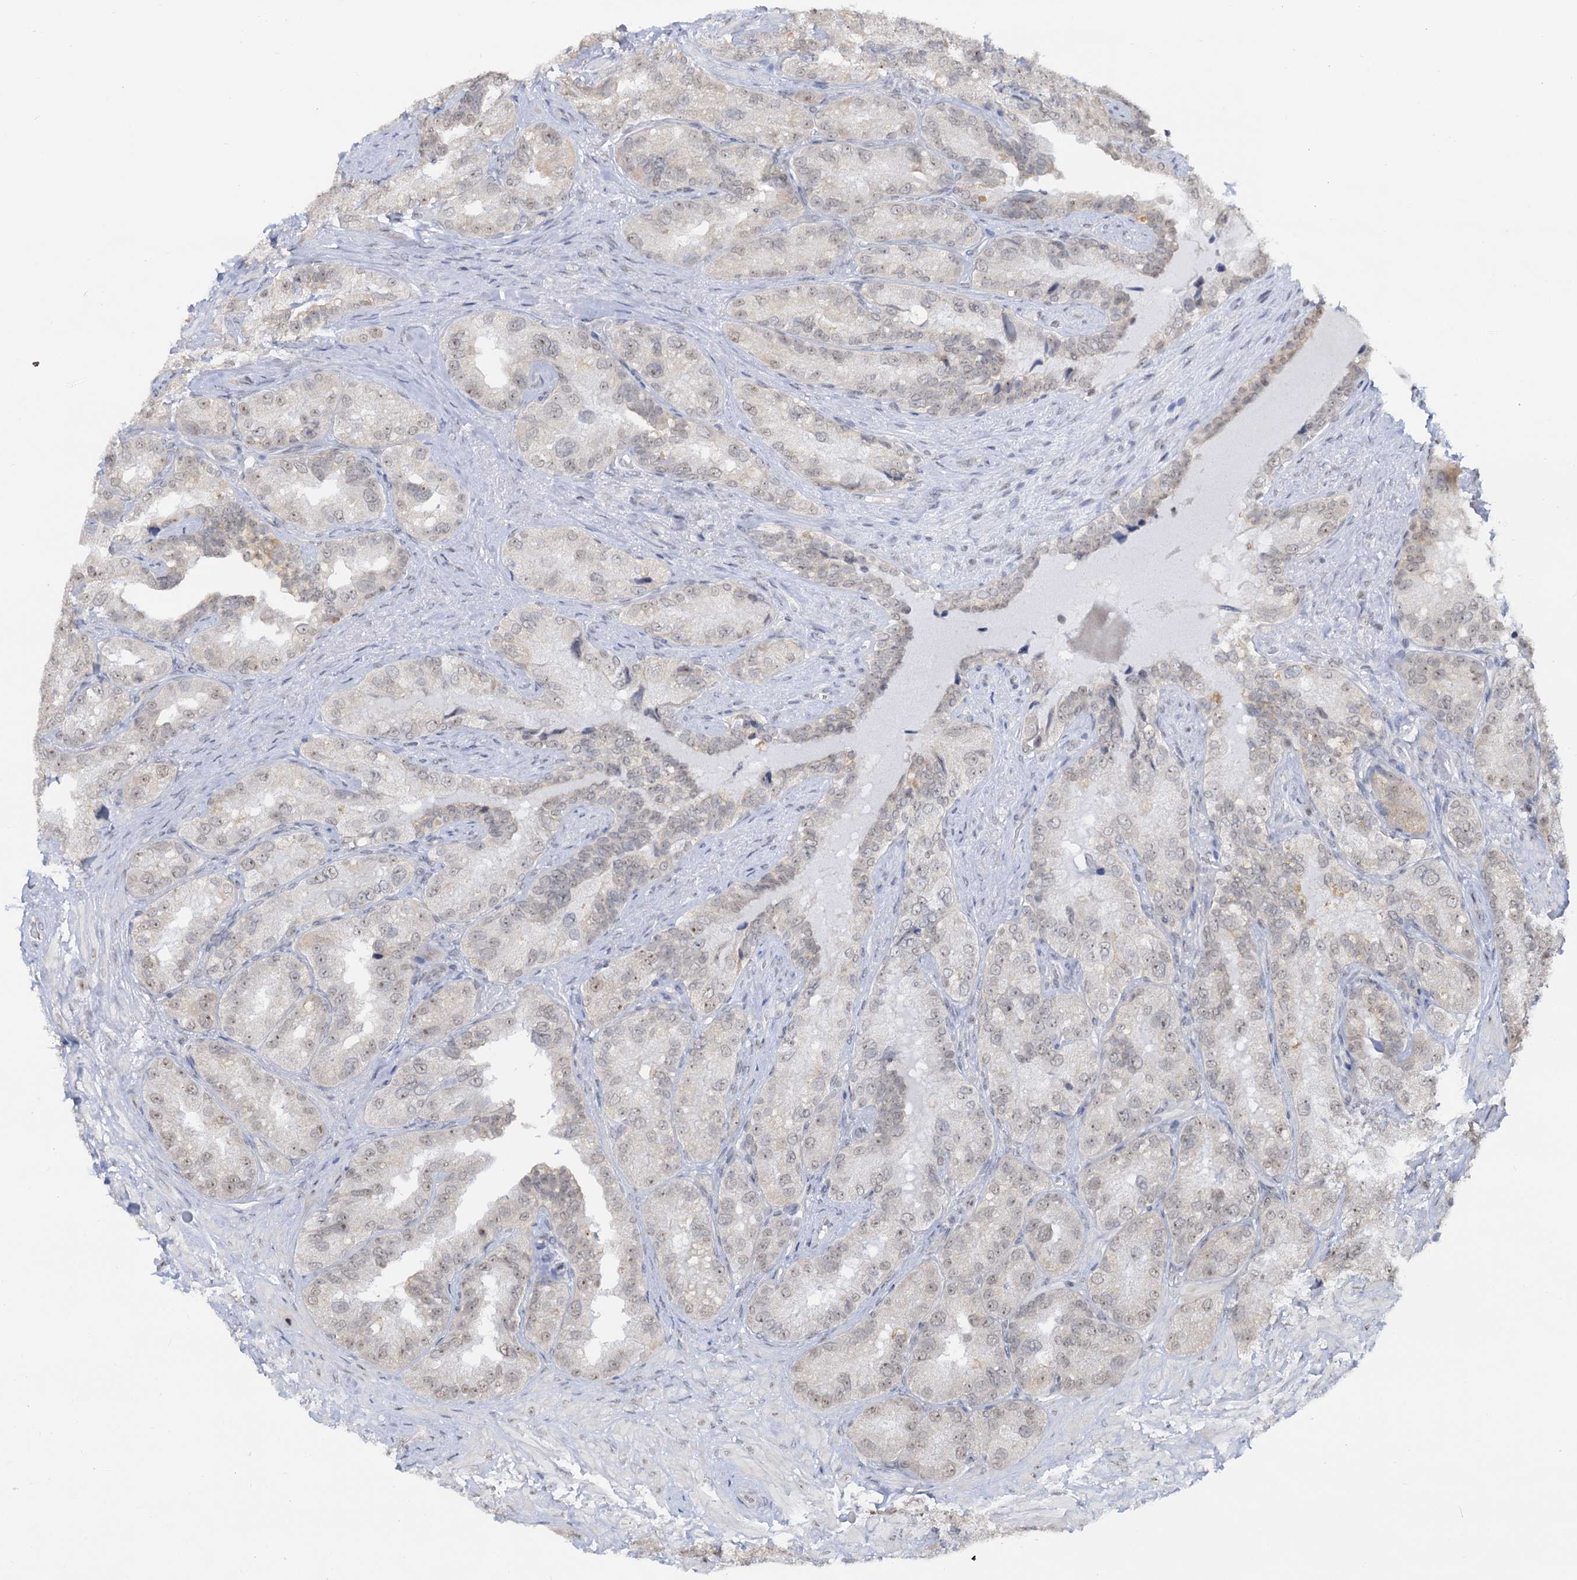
{"staining": {"intensity": "weak", "quantity": "<25%", "location": "nuclear"}, "tissue": "seminal vesicle", "cell_type": "Glandular cells", "image_type": "normal", "snomed": [{"axis": "morphology", "description": "Normal tissue, NOS"}, {"axis": "topography", "description": "Seminal veicle"}, {"axis": "topography", "description": "Peripheral nerve tissue"}], "caption": "Image shows no protein positivity in glandular cells of unremarkable seminal vesicle.", "gene": "NAT10", "patient": {"sex": "male", "age": 67}}